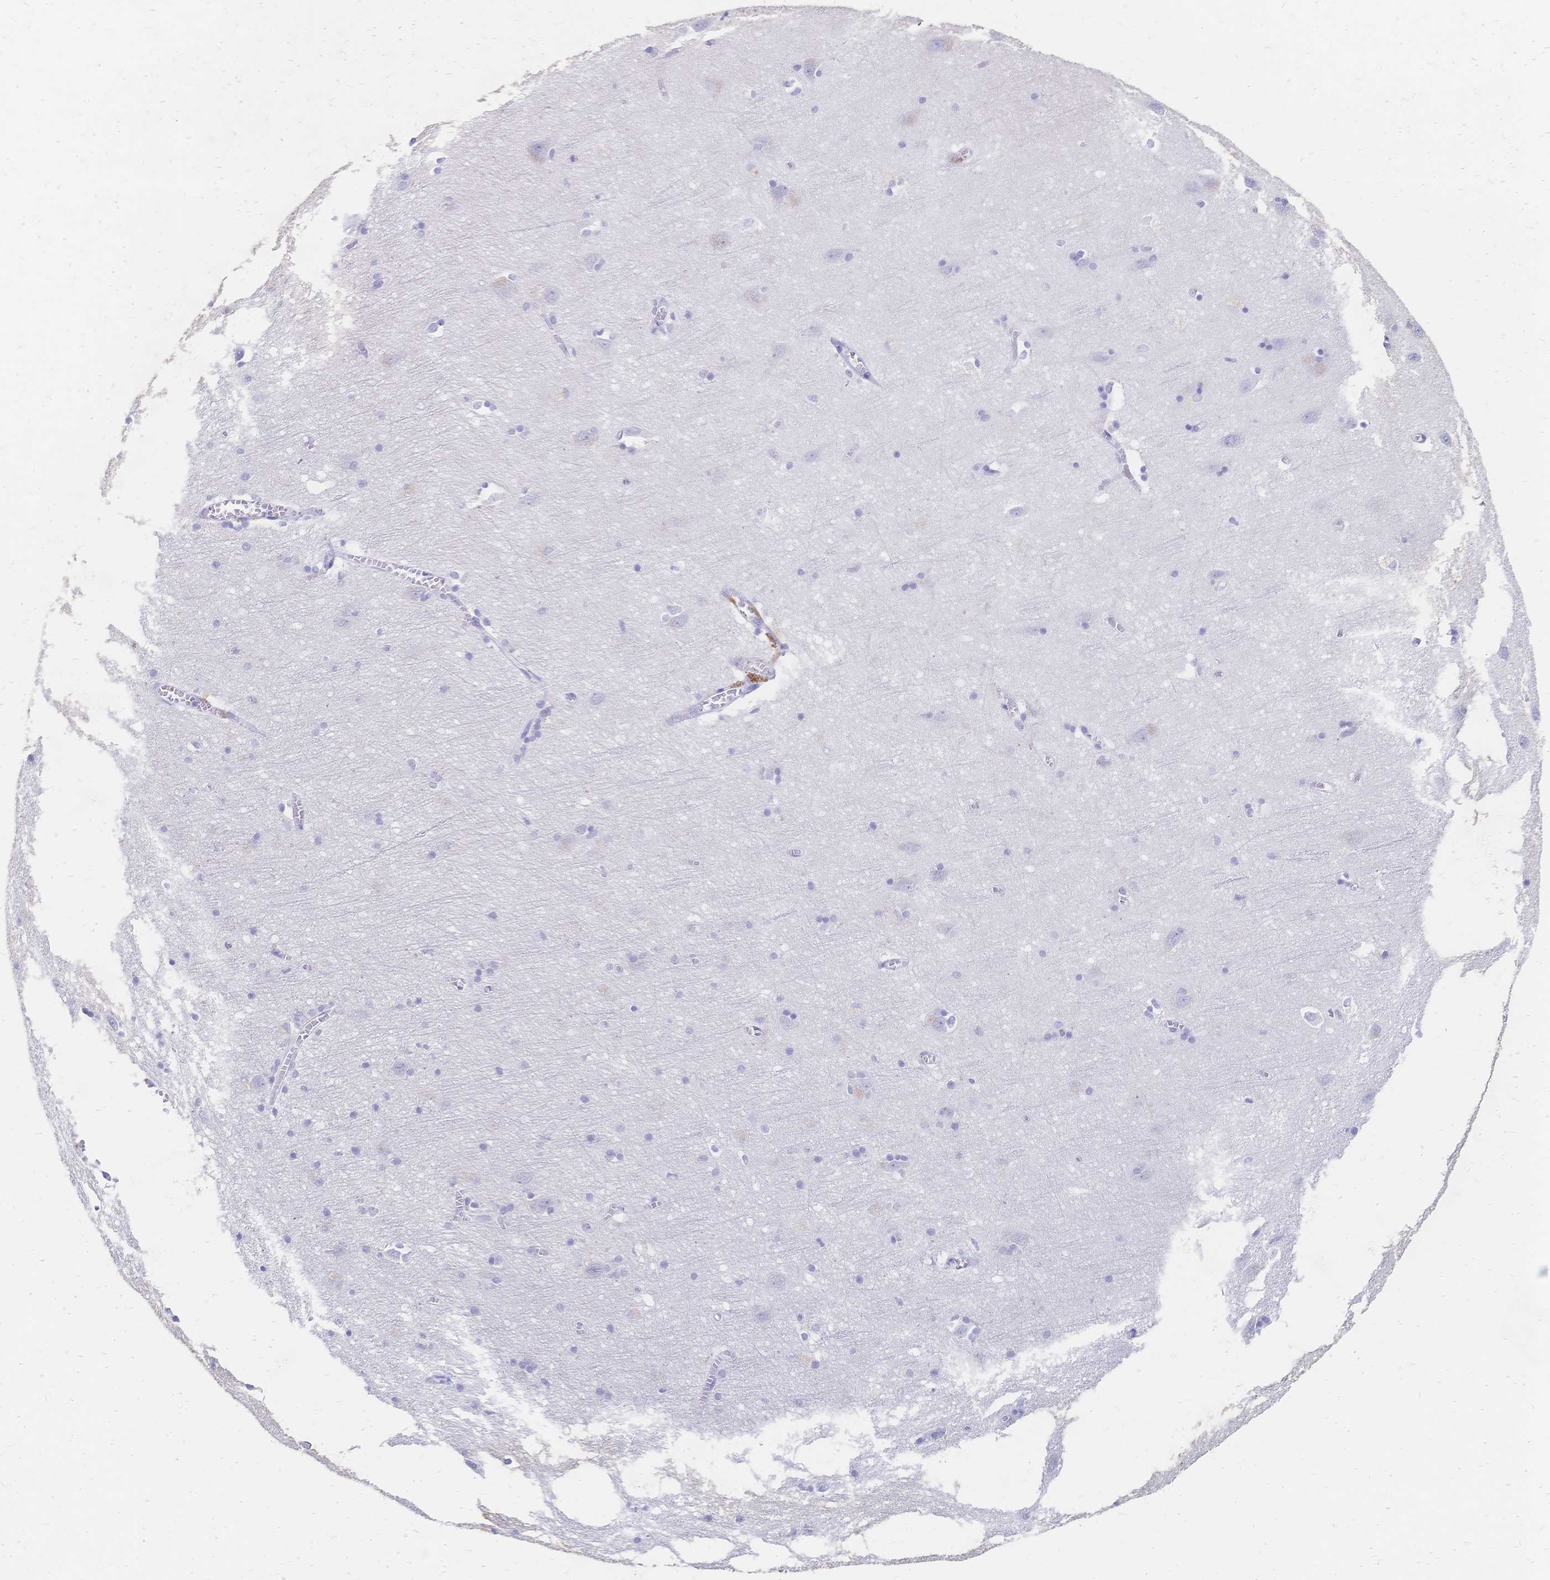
{"staining": {"intensity": "negative", "quantity": "none", "location": "none"}, "tissue": "cerebral cortex", "cell_type": "Endothelial cells", "image_type": "normal", "snomed": [{"axis": "morphology", "description": "Normal tissue, NOS"}, {"axis": "topography", "description": "Cerebral cortex"}], "caption": "Immunohistochemical staining of benign human cerebral cortex demonstrates no significant expression in endothelial cells.", "gene": "PSORS1C2", "patient": {"sex": "male", "age": 70}}